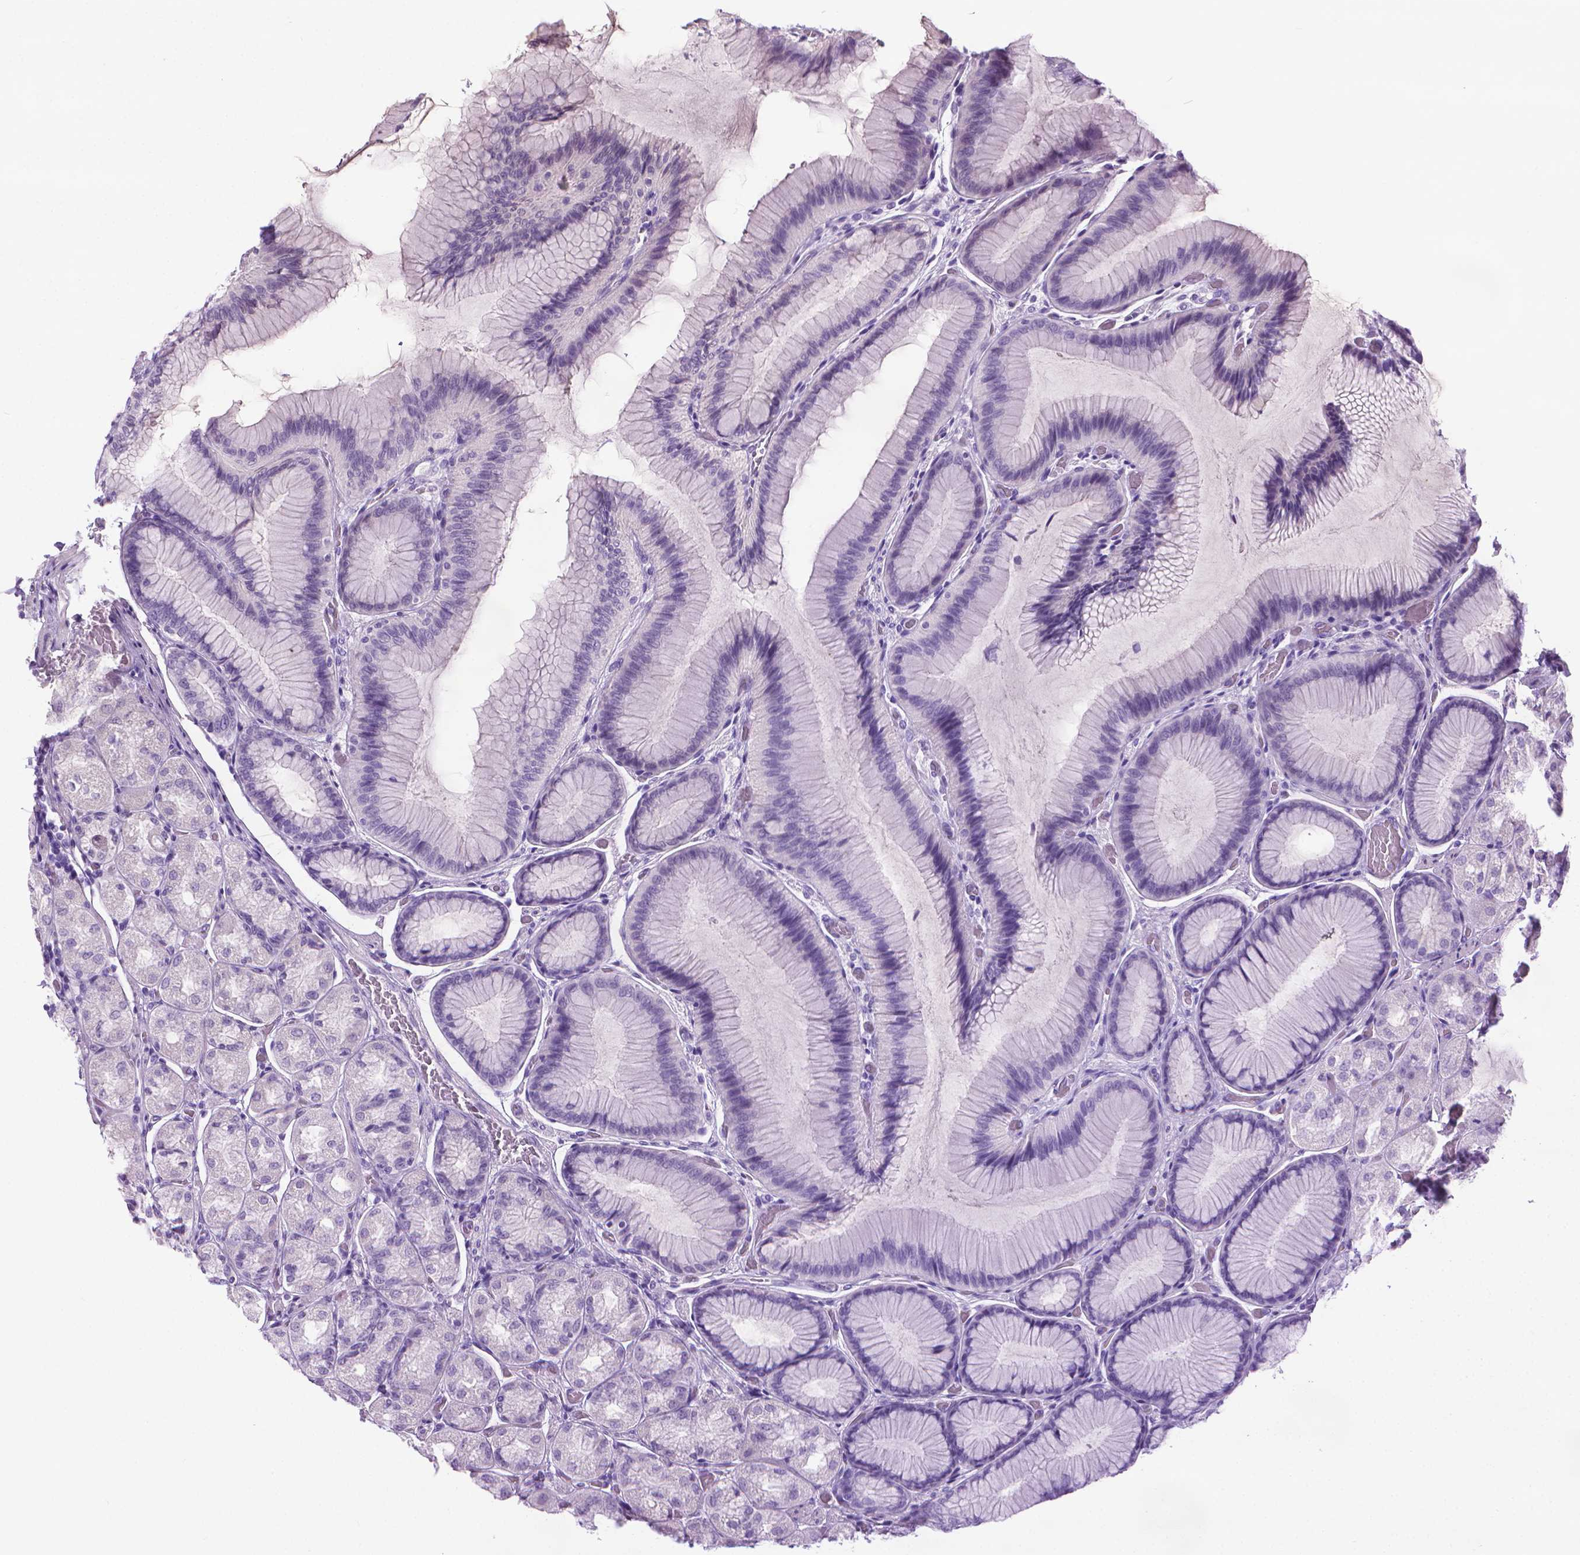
{"staining": {"intensity": "negative", "quantity": "none", "location": "none"}, "tissue": "stomach", "cell_type": "Glandular cells", "image_type": "normal", "snomed": [{"axis": "morphology", "description": "Normal tissue, NOS"}, {"axis": "morphology", "description": "Adenocarcinoma, NOS"}, {"axis": "morphology", "description": "Adenocarcinoma, High grade"}, {"axis": "topography", "description": "Stomach, upper"}, {"axis": "topography", "description": "Stomach"}], "caption": "This is a photomicrograph of immunohistochemistry staining of unremarkable stomach, which shows no expression in glandular cells. (IHC, brightfield microscopy, high magnification).", "gene": "DNAI7", "patient": {"sex": "female", "age": 65}}